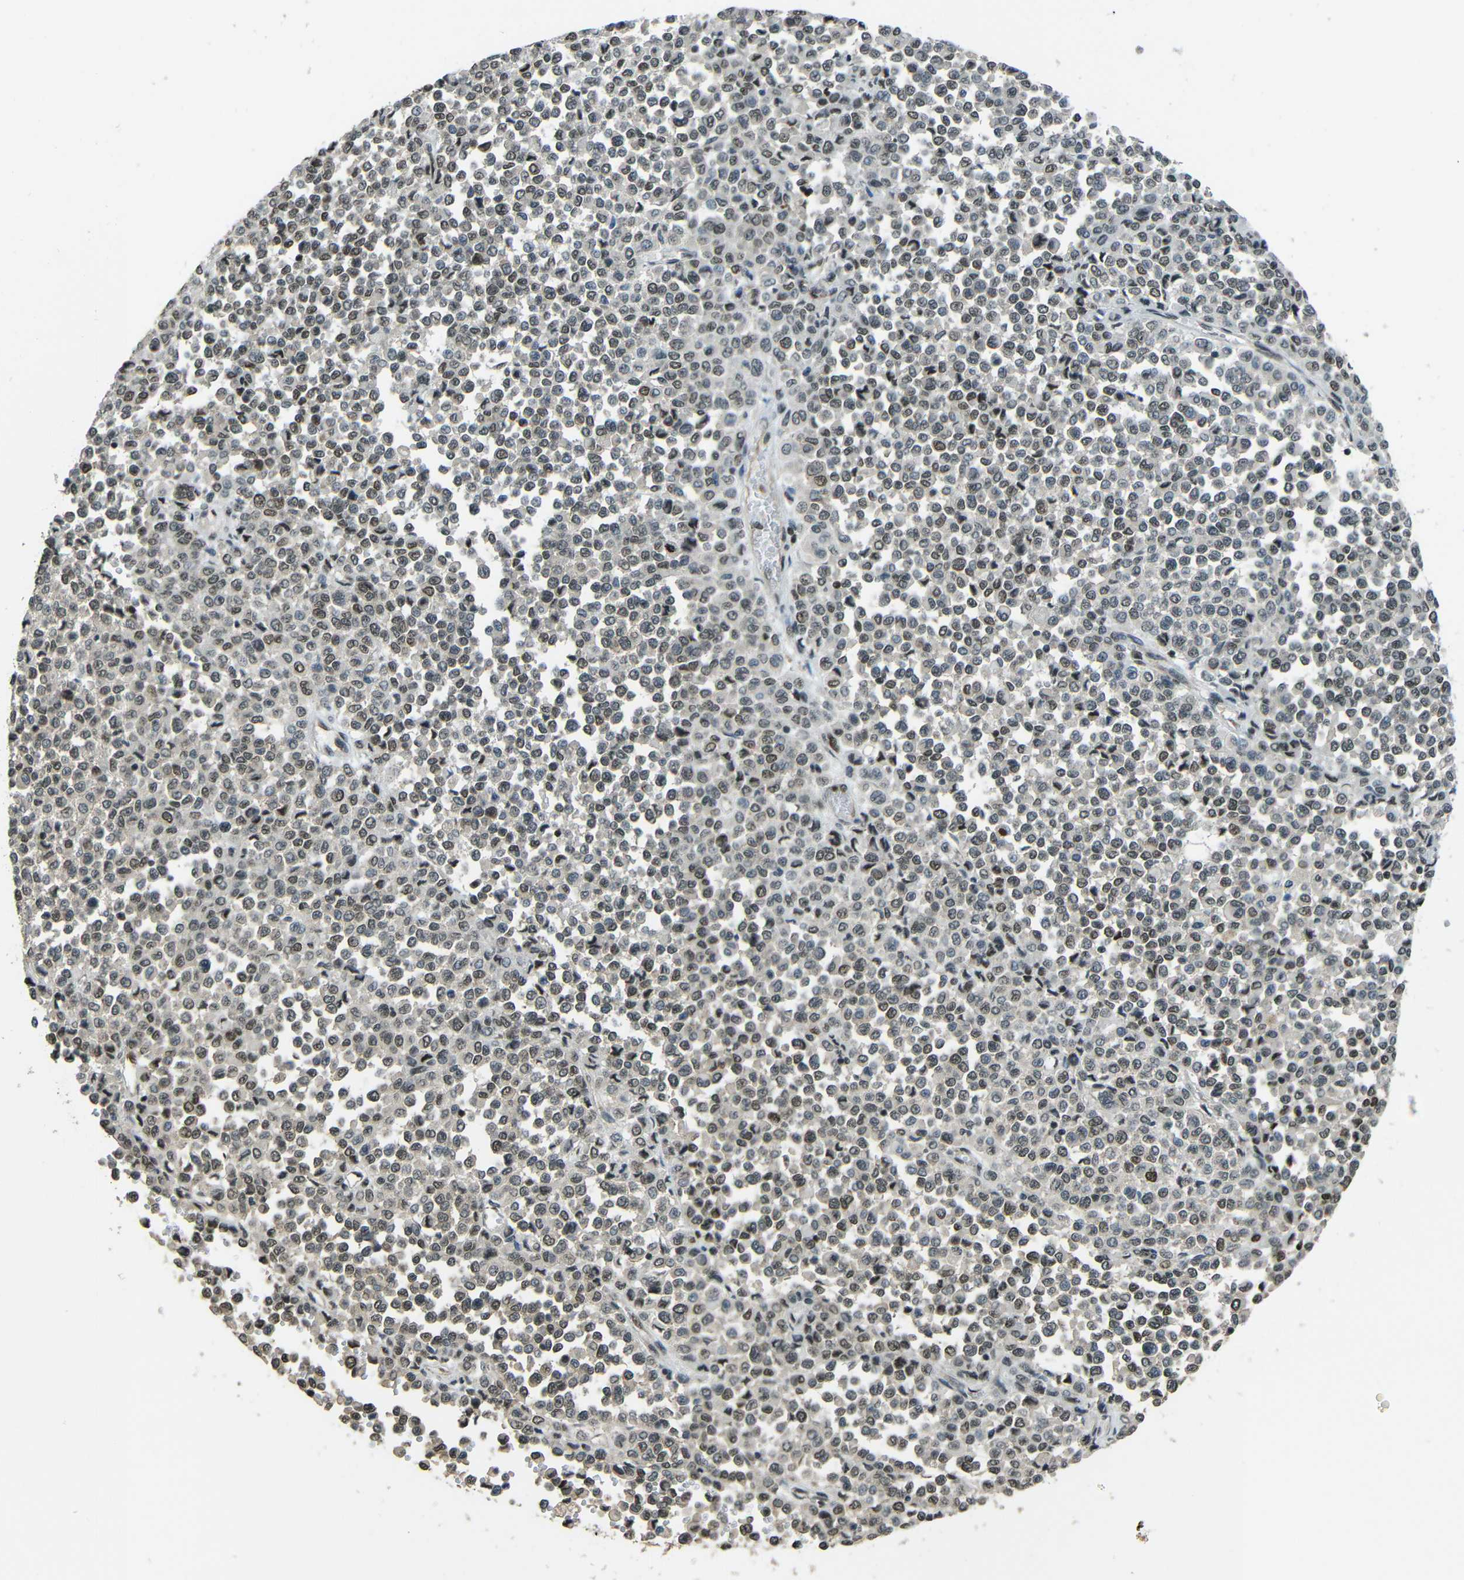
{"staining": {"intensity": "weak", "quantity": "25%-75%", "location": "nuclear"}, "tissue": "melanoma", "cell_type": "Tumor cells", "image_type": "cancer", "snomed": [{"axis": "morphology", "description": "Malignant melanoma, Metastatic site"}, {"axis": "topography", "description": "Pancreas"}], "caption": "High-power microscopy captured an immunohistochemistry photomicrograph of melanoma, revealing weak nuclear staining in approximately 25%-75% of tumor cells. (IHC, brightfield microscopy, high magnification).", "gene": "PSIP1", "patient": {"sex": "female", "age": 30}}